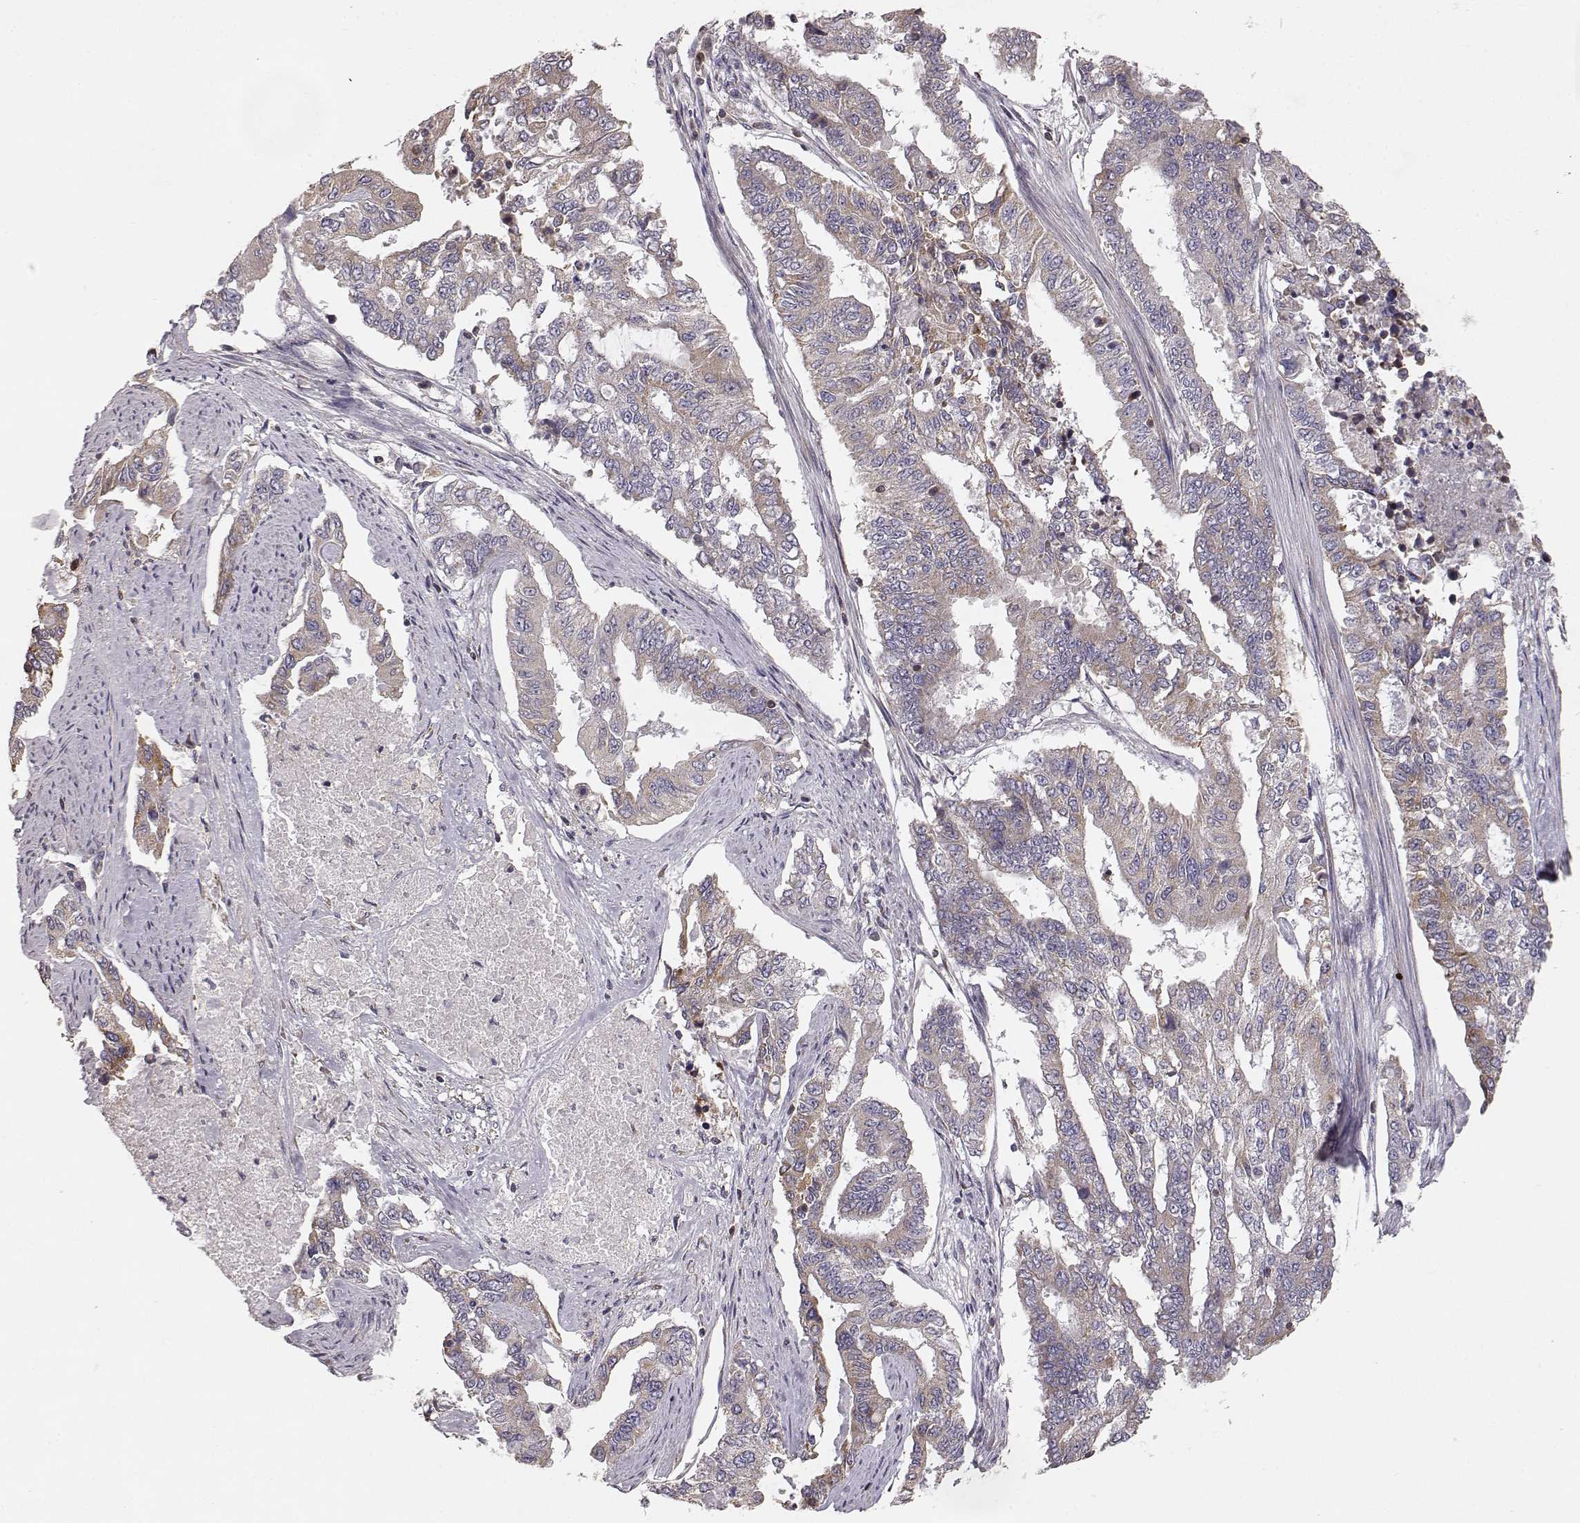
{"staining": {"intensity": "moderate", "quantity": ">75%", "location": "cytoplasmic/membranous"}, "tissue": "endometrial cancer", "cell_type": "Tumor cells", "image_type": "cancer", "snomed": [{"axis": "morphology", "description": "Adenocarcinoma, NOS"}, {"axis": "topography", "description": "Uterus"}], "caption": "Moderate cytoplasmic/membranous protein staining is identified in about >75% of tumor cells in endometrial cancer.", "gene": "GRAP2", "patient": {"sex": "female", "age": 59}}